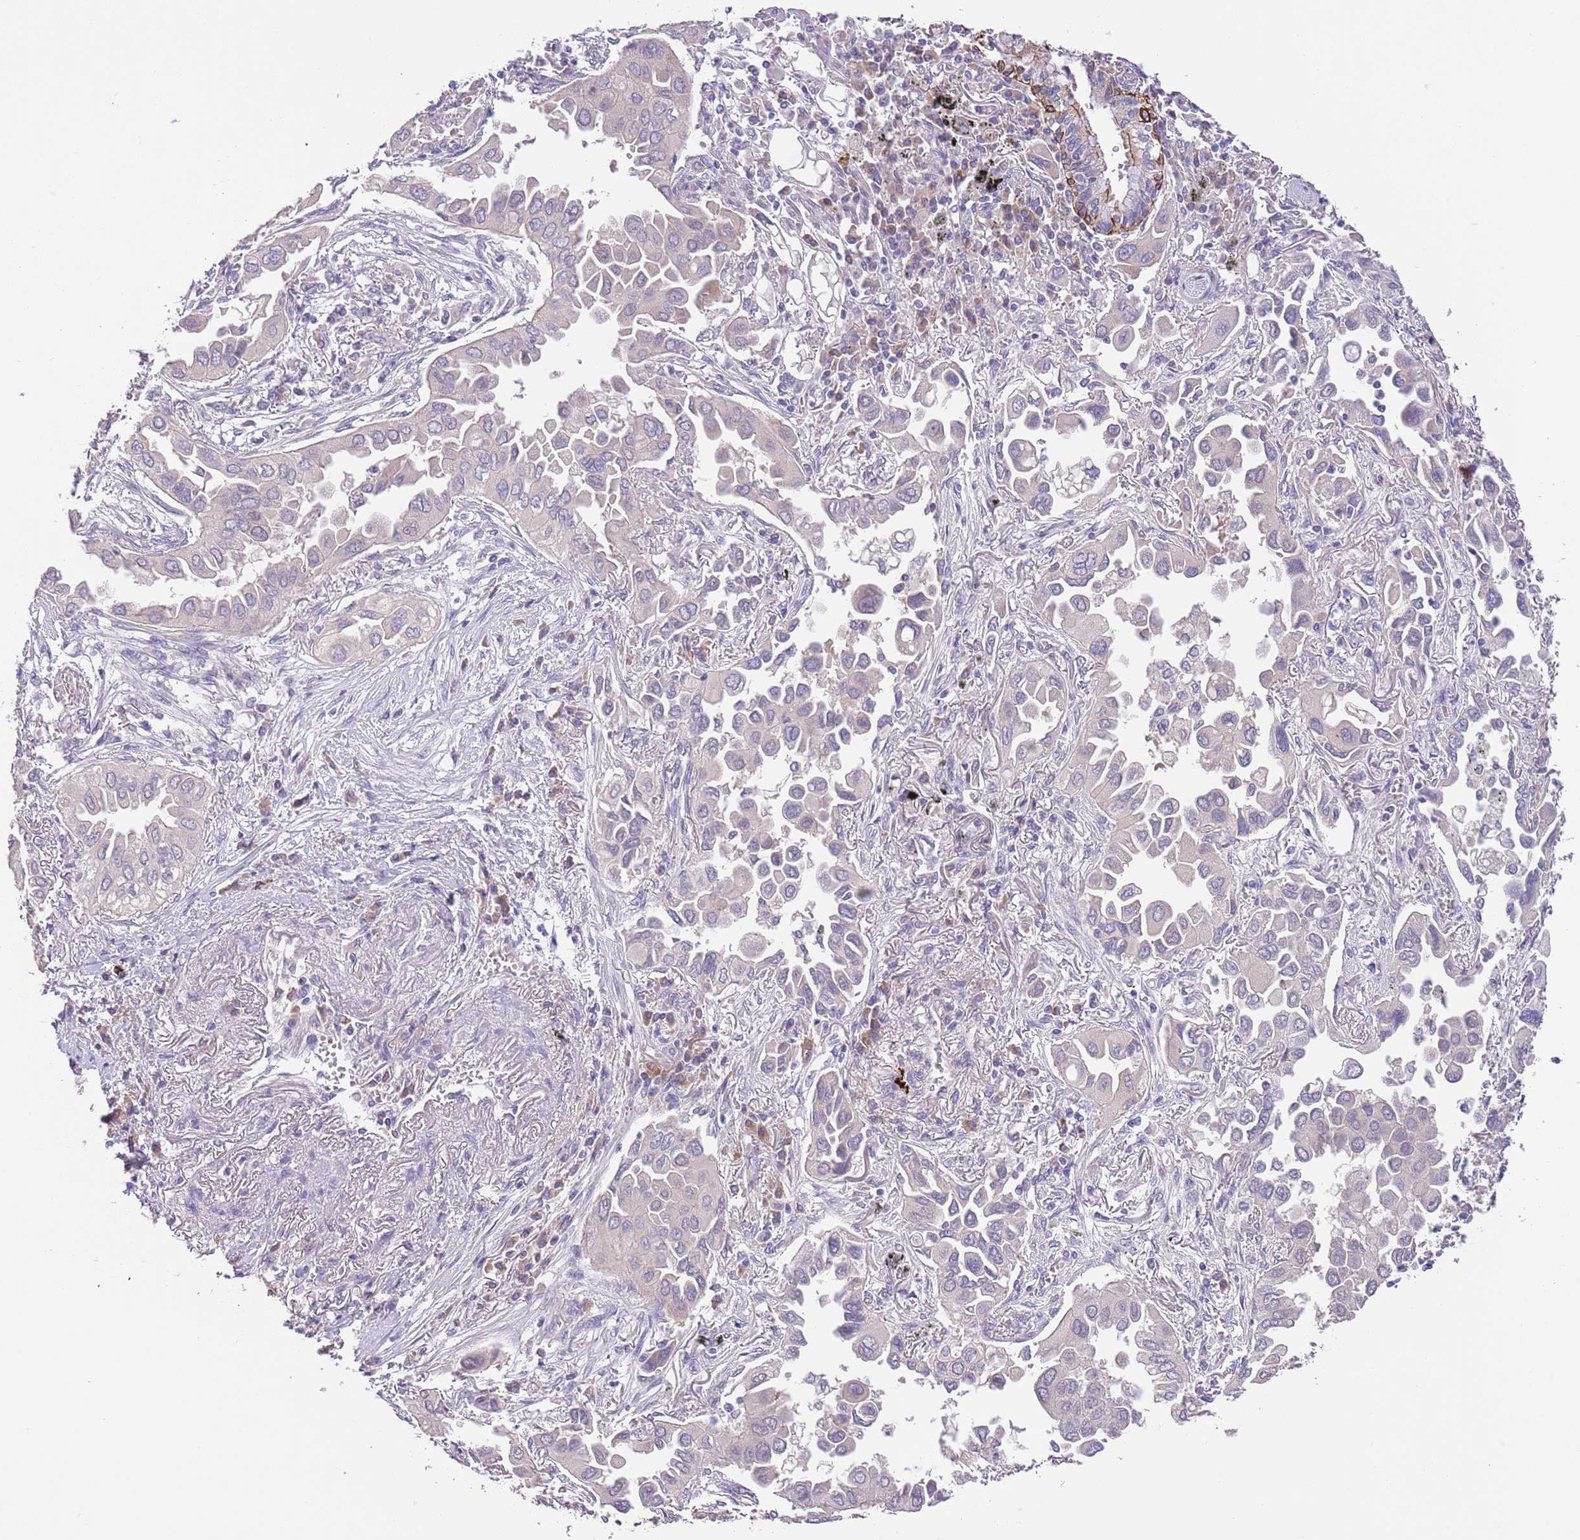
{"staining": {"intensity": "negative", "quantity": "none", "location": "none"}, "tissue": "lung cancer", "cell_type": "Tumor cells", "image_type": "cancer", "snomed": [{"axis": "morphology", "description": "Adenocarcinoma, NOS"}, {"axis": "topography", "description": "Lung"}], "caption": "Human adenocarcinoma (lung) stained for a protein using immunohistochemistry displays no expression in tumor cells.", "gene": "ZNF658", "patient": {"sex": "female", "age": 76}}